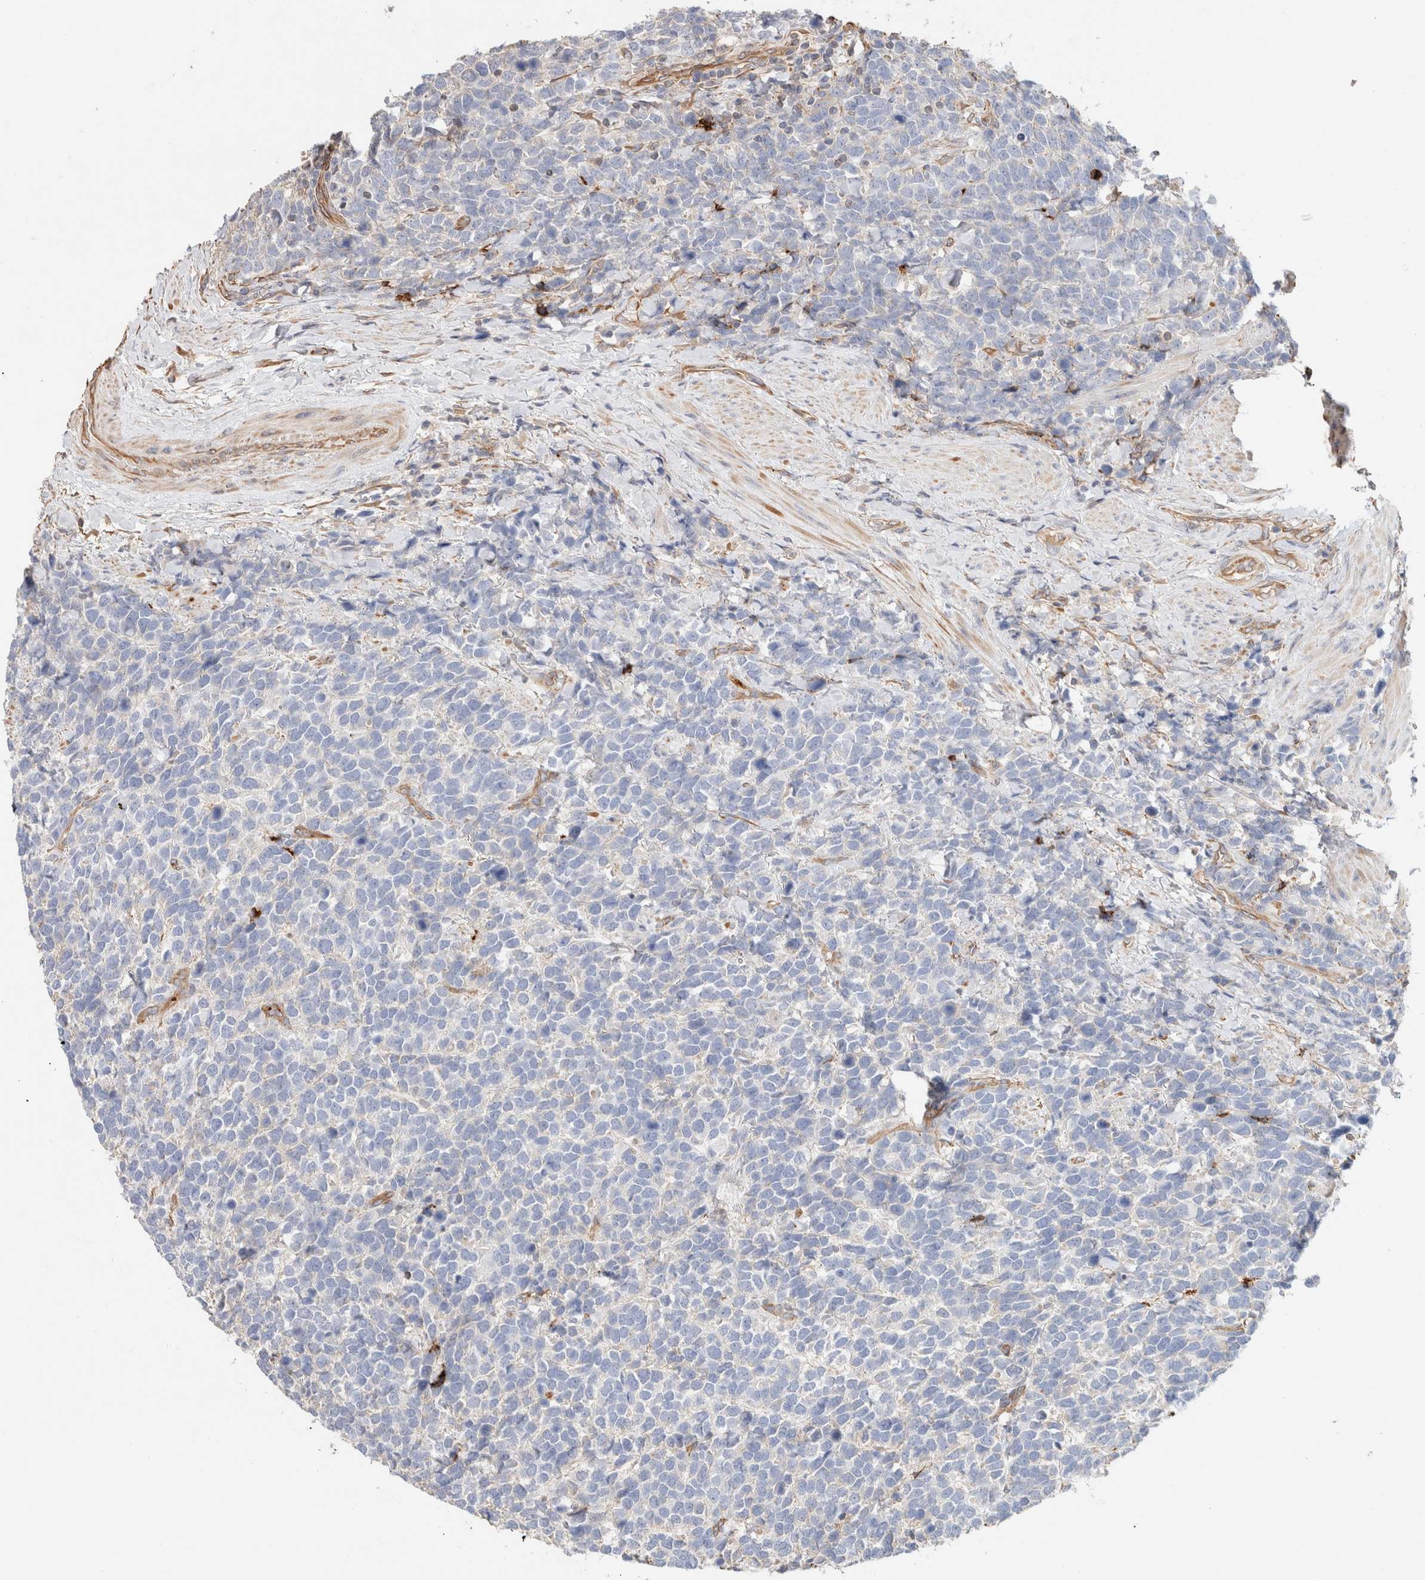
{"staining": {"intensity": "negative", "quantity": "none", "location": "none"}, "tissue": "urothelial cancer", "cell_type": "Tumor cells", "image_type": "cancer", "snomed": [{"axis": "morphology", "description": "Urothelial carcinoma, High grade"}, {"axis": "topography", "description": "Urinary bladder"}], "caption": "High power microscopy micrograph of an immunohistochemistry photomicrograph of high-grade urothelial carcinoma, revealing no significant positivity in tumor cells.", "gene": "PROS1", "patient": {"sex": "female", "age": 82}}